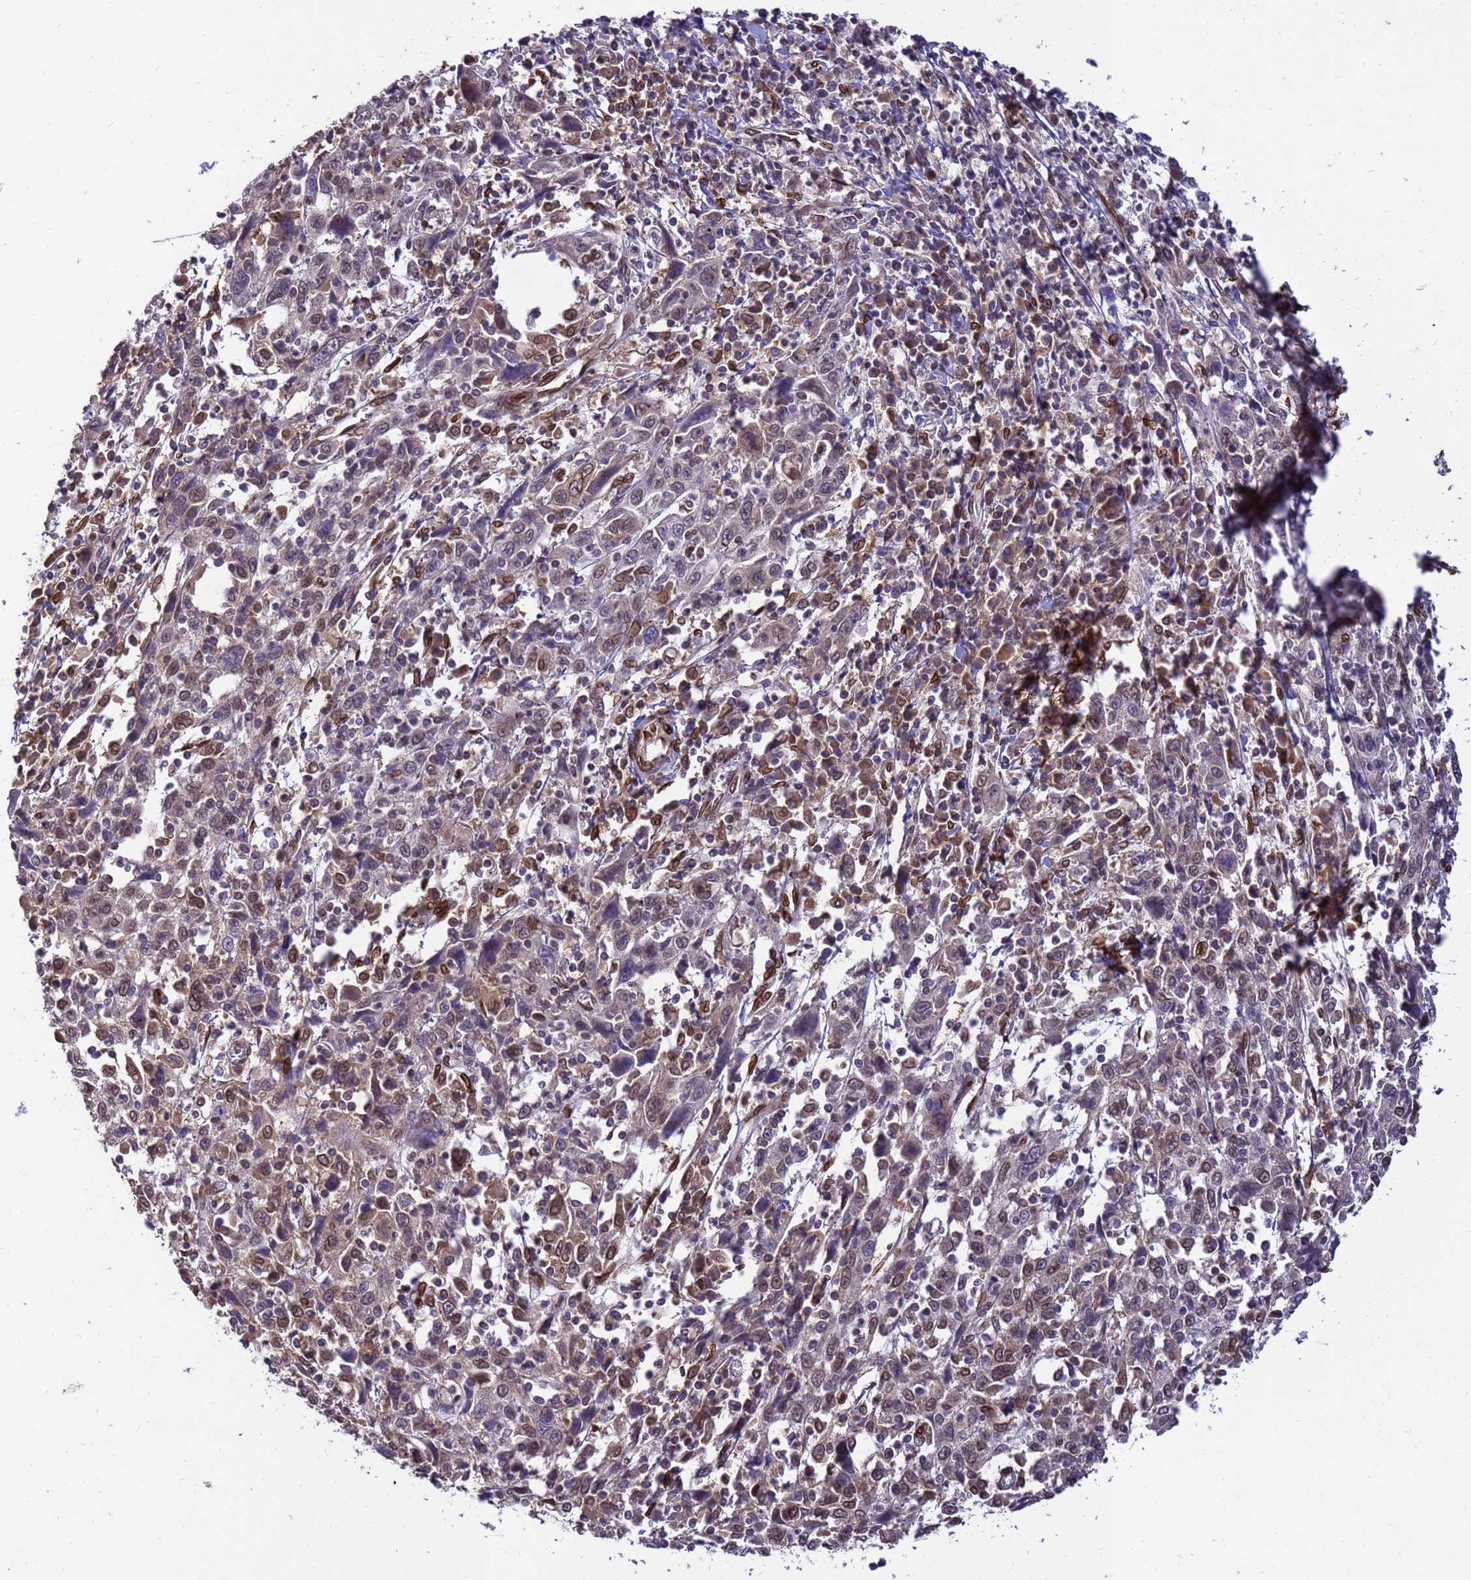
{"staining": {"intensity": "moderate", "quantity": "<25%", "location": "cytoplasmic/membranous,nuclear"}, "tissue": "cervical cancer", "cell_type": "Tumor cells", "image_type": "cancer", "snomed": [{"axis": "morphology", "description": "Squamous cell carcinoma, NOS"}, {"axis": "topography", "description": "Cervix"}], "caption": "Approximately <25% of tumor cells in cervical squamous cell carcinoma reveal moderate cytoplasmic/membranous and nuclear protein staining as visualized by brown immunohistochemical staining.", "gene": "GPR135", "patient": {"sex": "female", "age": 46}}